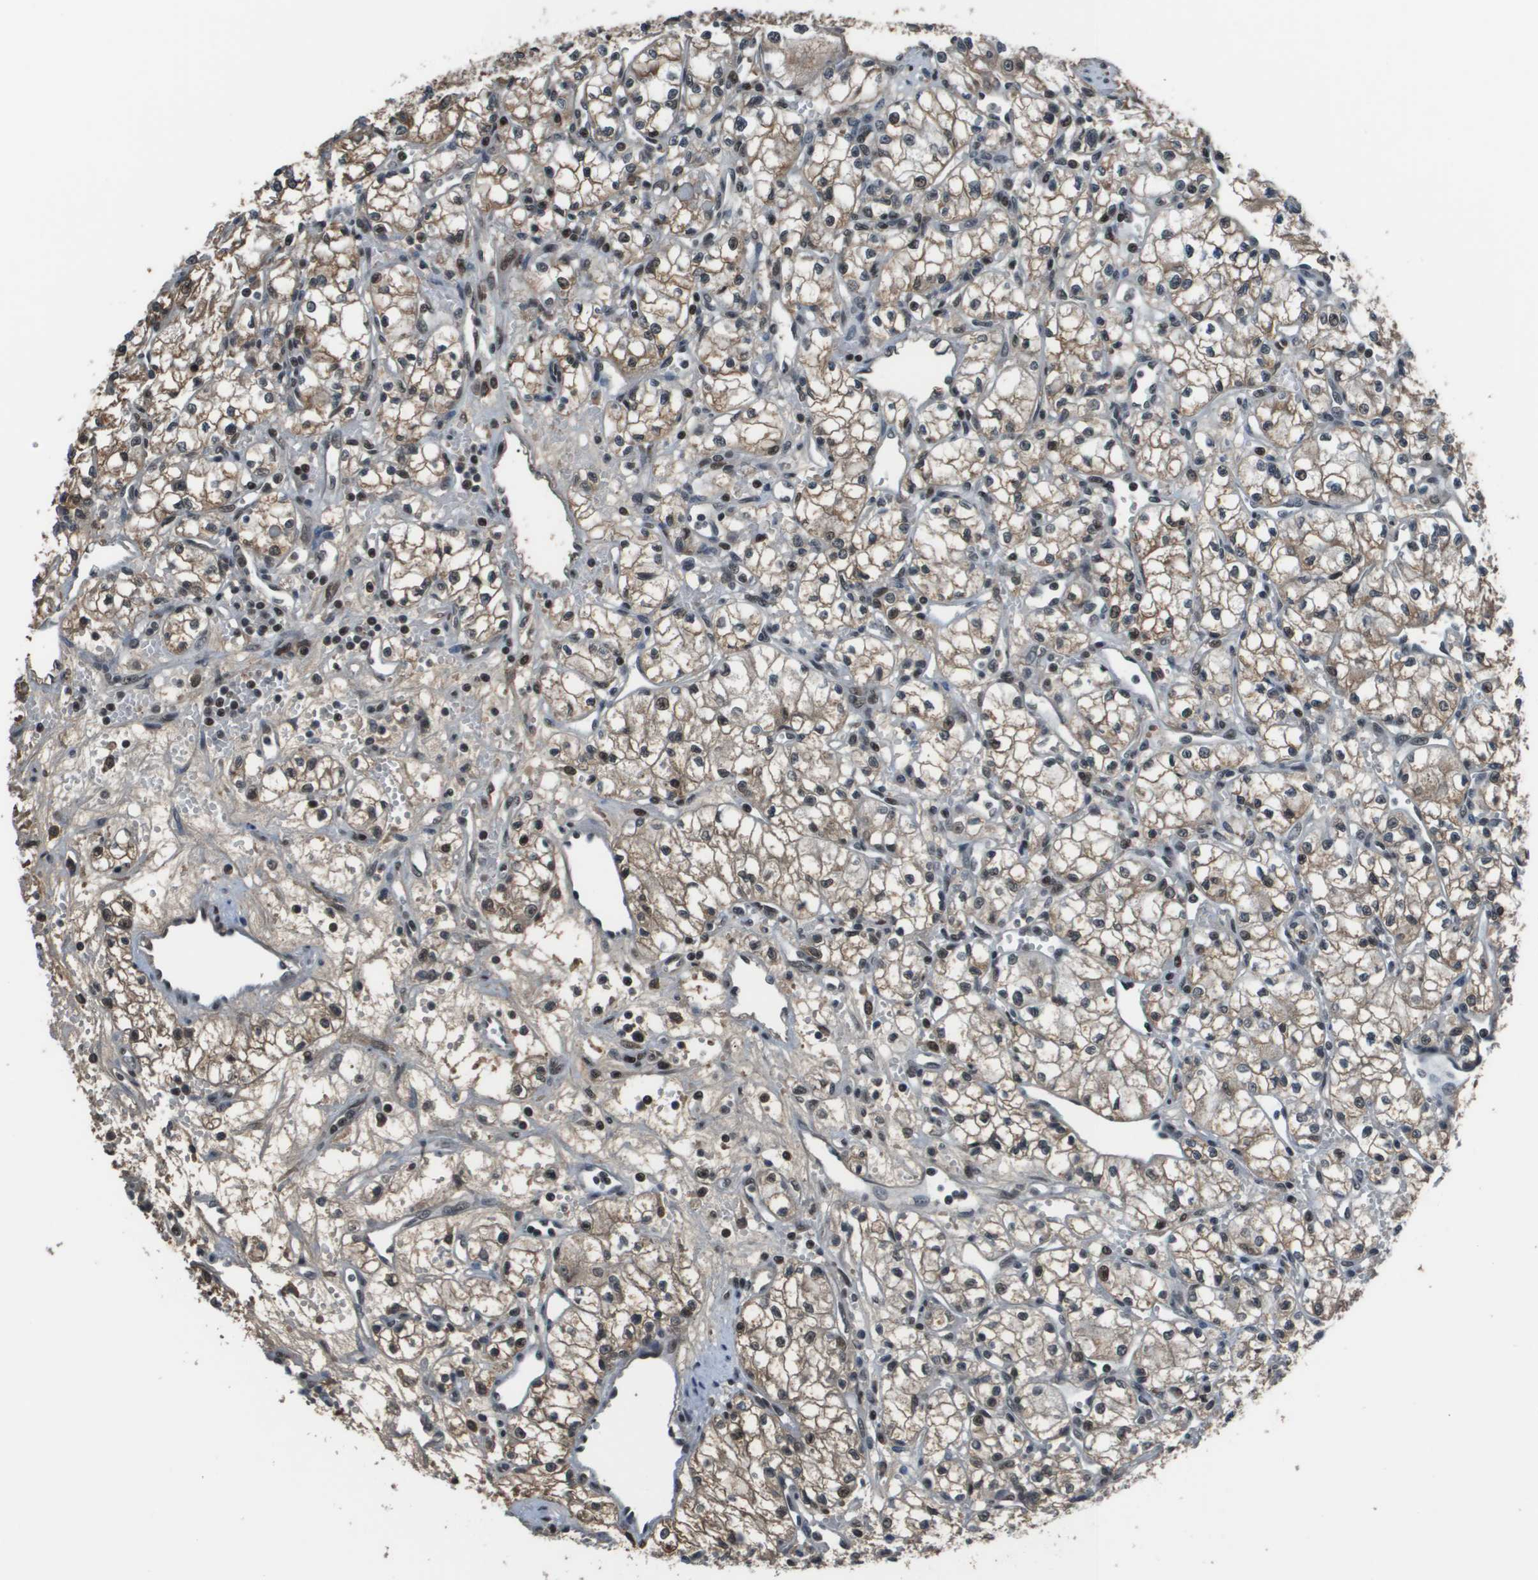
{"staining": {"intensity": "moderate", "quantity": "25%-75%", "location": "cytoplasmic/membranous,nuclear"}, "tissue": "renal cancer", "cell_type": "Tumor cells", "image_type": "cancer", "snomed": [{"axis": "morphology", "description": "Normal tissue, NOS"}, {"axis": "morphology", "description": "Adenocarcinoma, NOS"}, {"axis": "topography", "description": "Kidney"}], "caption": "Human renal adenocarcinoma stained with a protein marker exhibits moderate staining in tumor cells.", "gene": "THRAP3", "patient": {"sex": "male", "age": 59}}